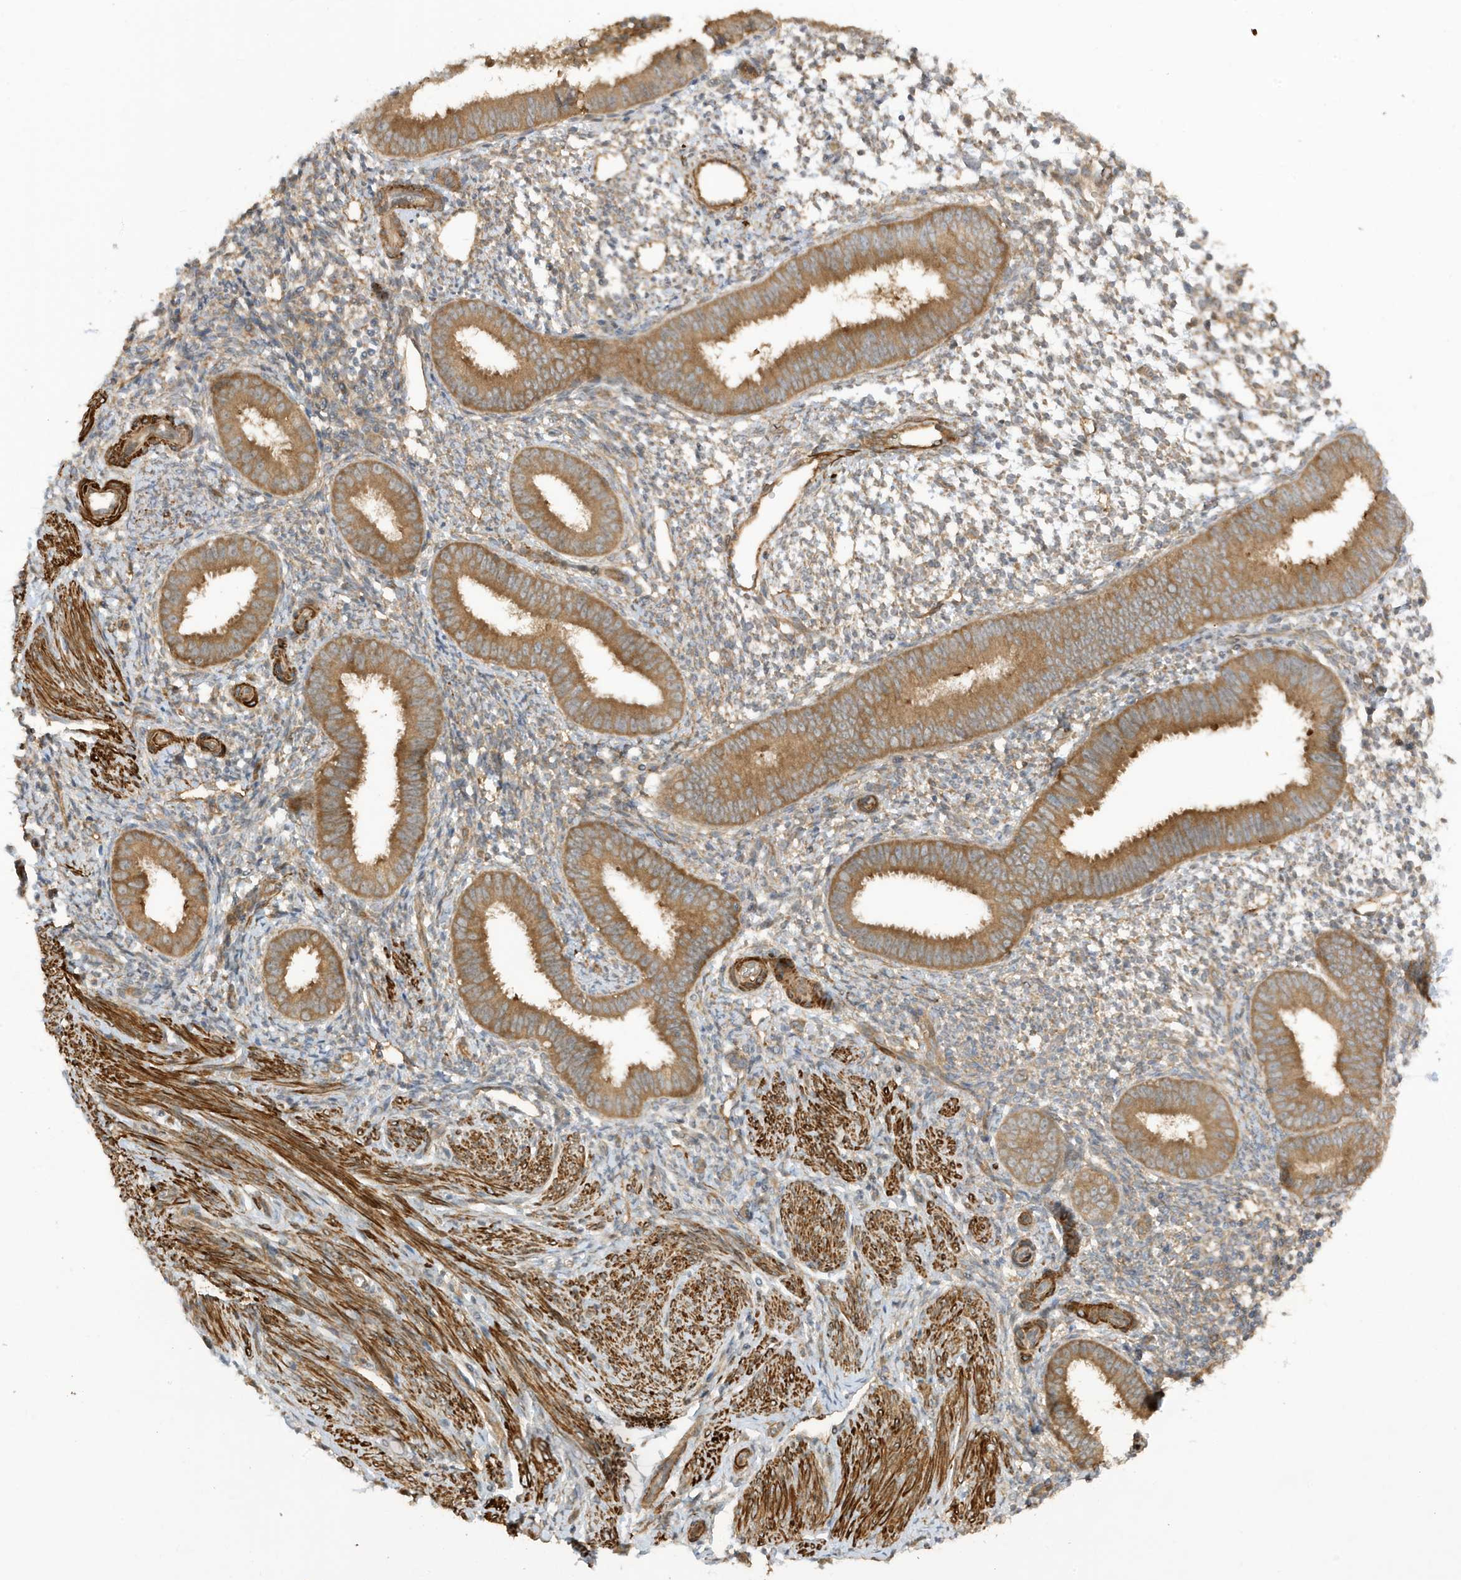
{"staining": {"intensity": "weak", "quantity": "25%-75%", "location": "cytoplasmic/membranous"}, "tissue": "endometrium", "cell_type": "Cells in endometrial stroma", "image_type": "normal", "snomed": [{"axis": "morphology", "description": "Normal tissue, NOS"}, {"axis": "topography", "description": "Uterus"}, {"axis": "topography", "description": "Endometrium"}], "caption": "Approximately 25%-75% of cells in endometrial stroma in unremarkable human endometrium demonstrate weak cytoplasmic/membranous protein positivity as visualized by brown immunohistochemical staining.", "gene": "CDC42EP3", "patient": {"sex": "female", "age": 48}}